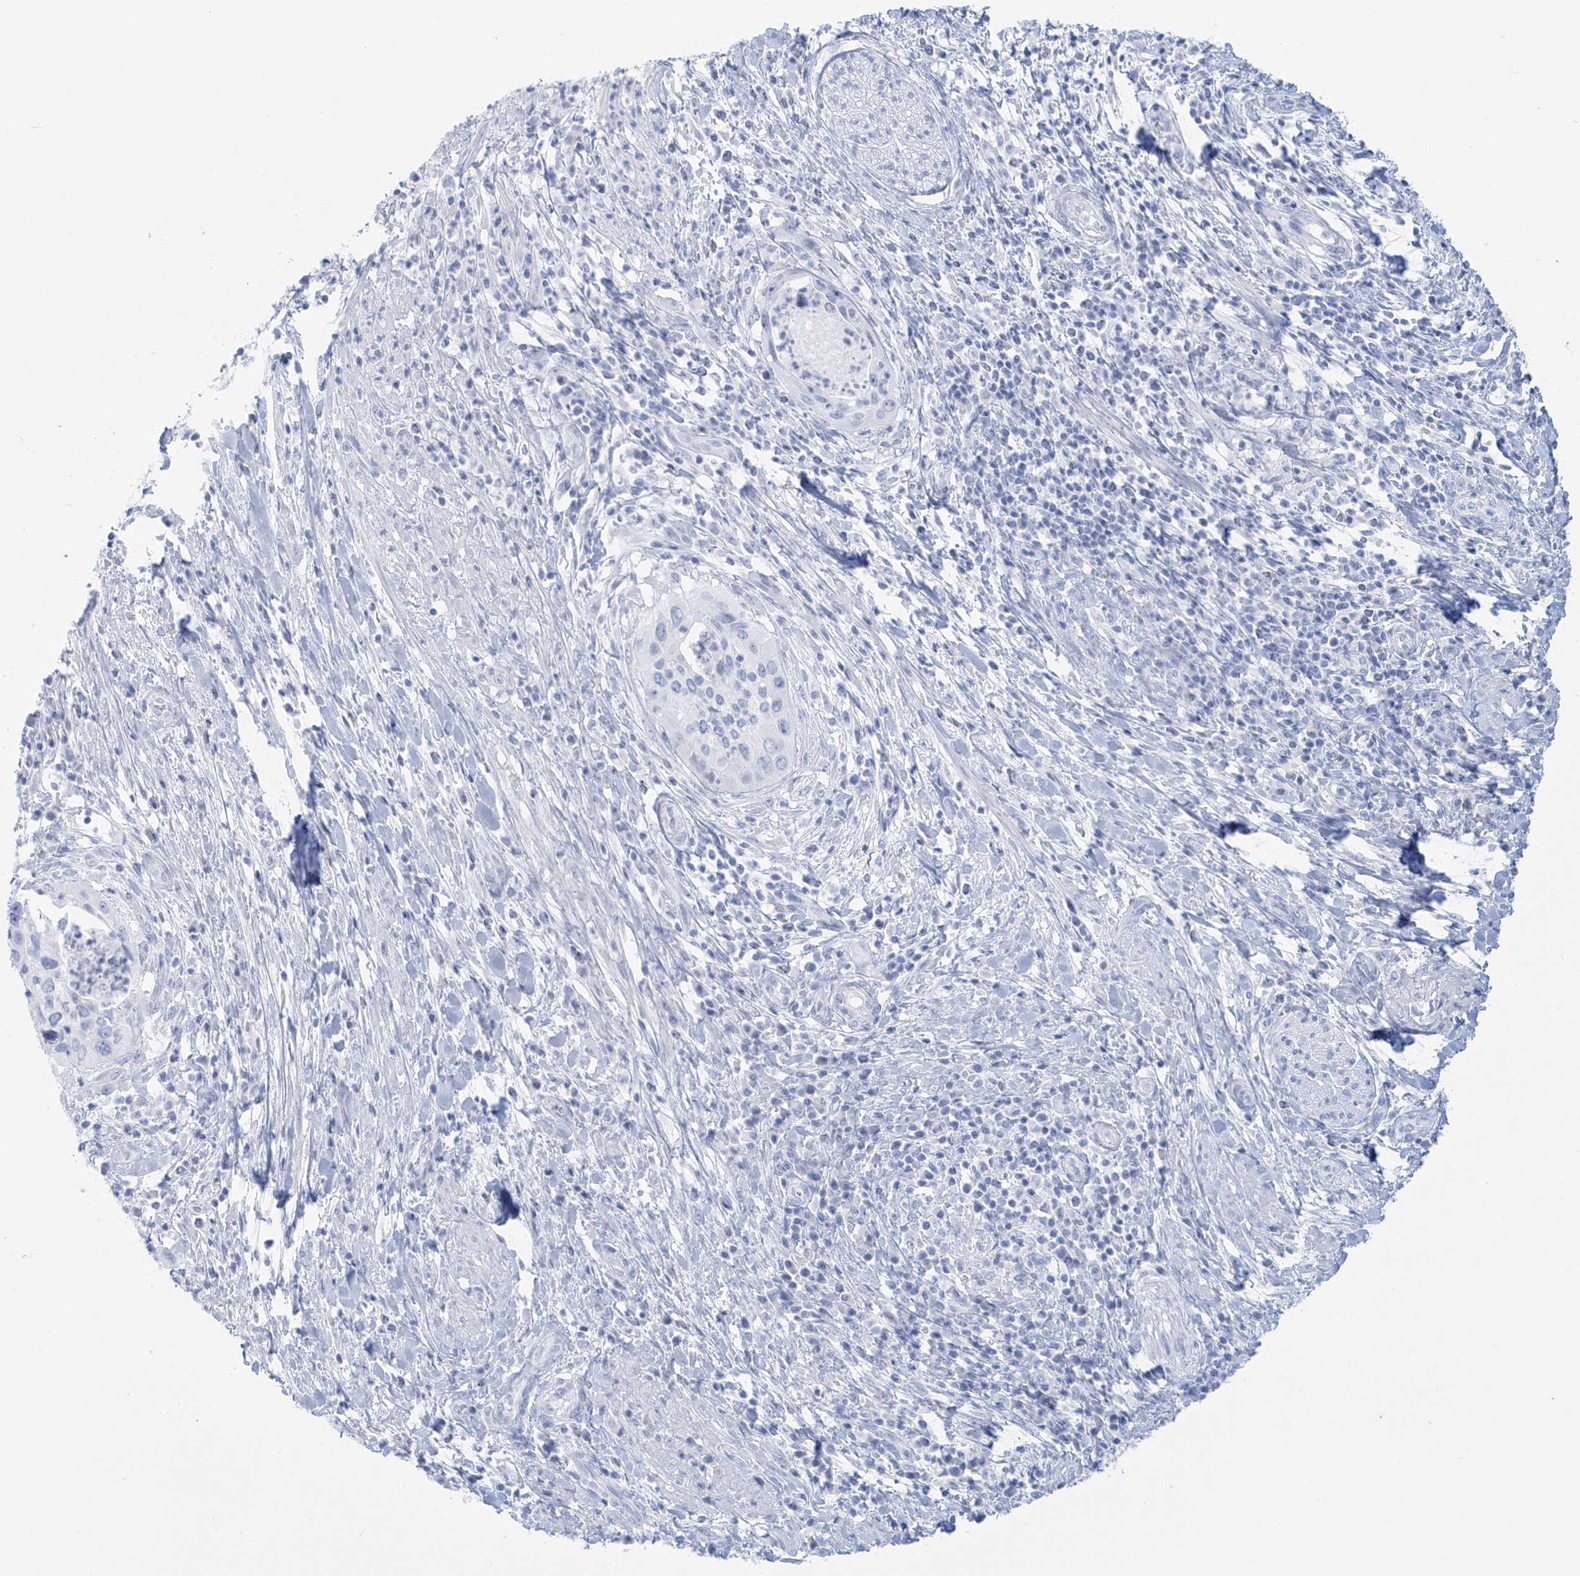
{"staining": {"intensity": "negative", "quantity": "none", "location": "none"}, "tissue": "cervical cancer", "cell_type": "Tumor cells", "image_type": "cancer", "snomed": [{"axis": "morphology", "description": "Squamous cell carcinoma, NOS"}, {"axis": "topography", "description": "Cervix"}], "caption": "Tumor cells are negative for brown protein staining in cervical cancer (squamous cell carcinoma).", "gene": "AGXT", "patient": {"sex": "female", "age": 38}}